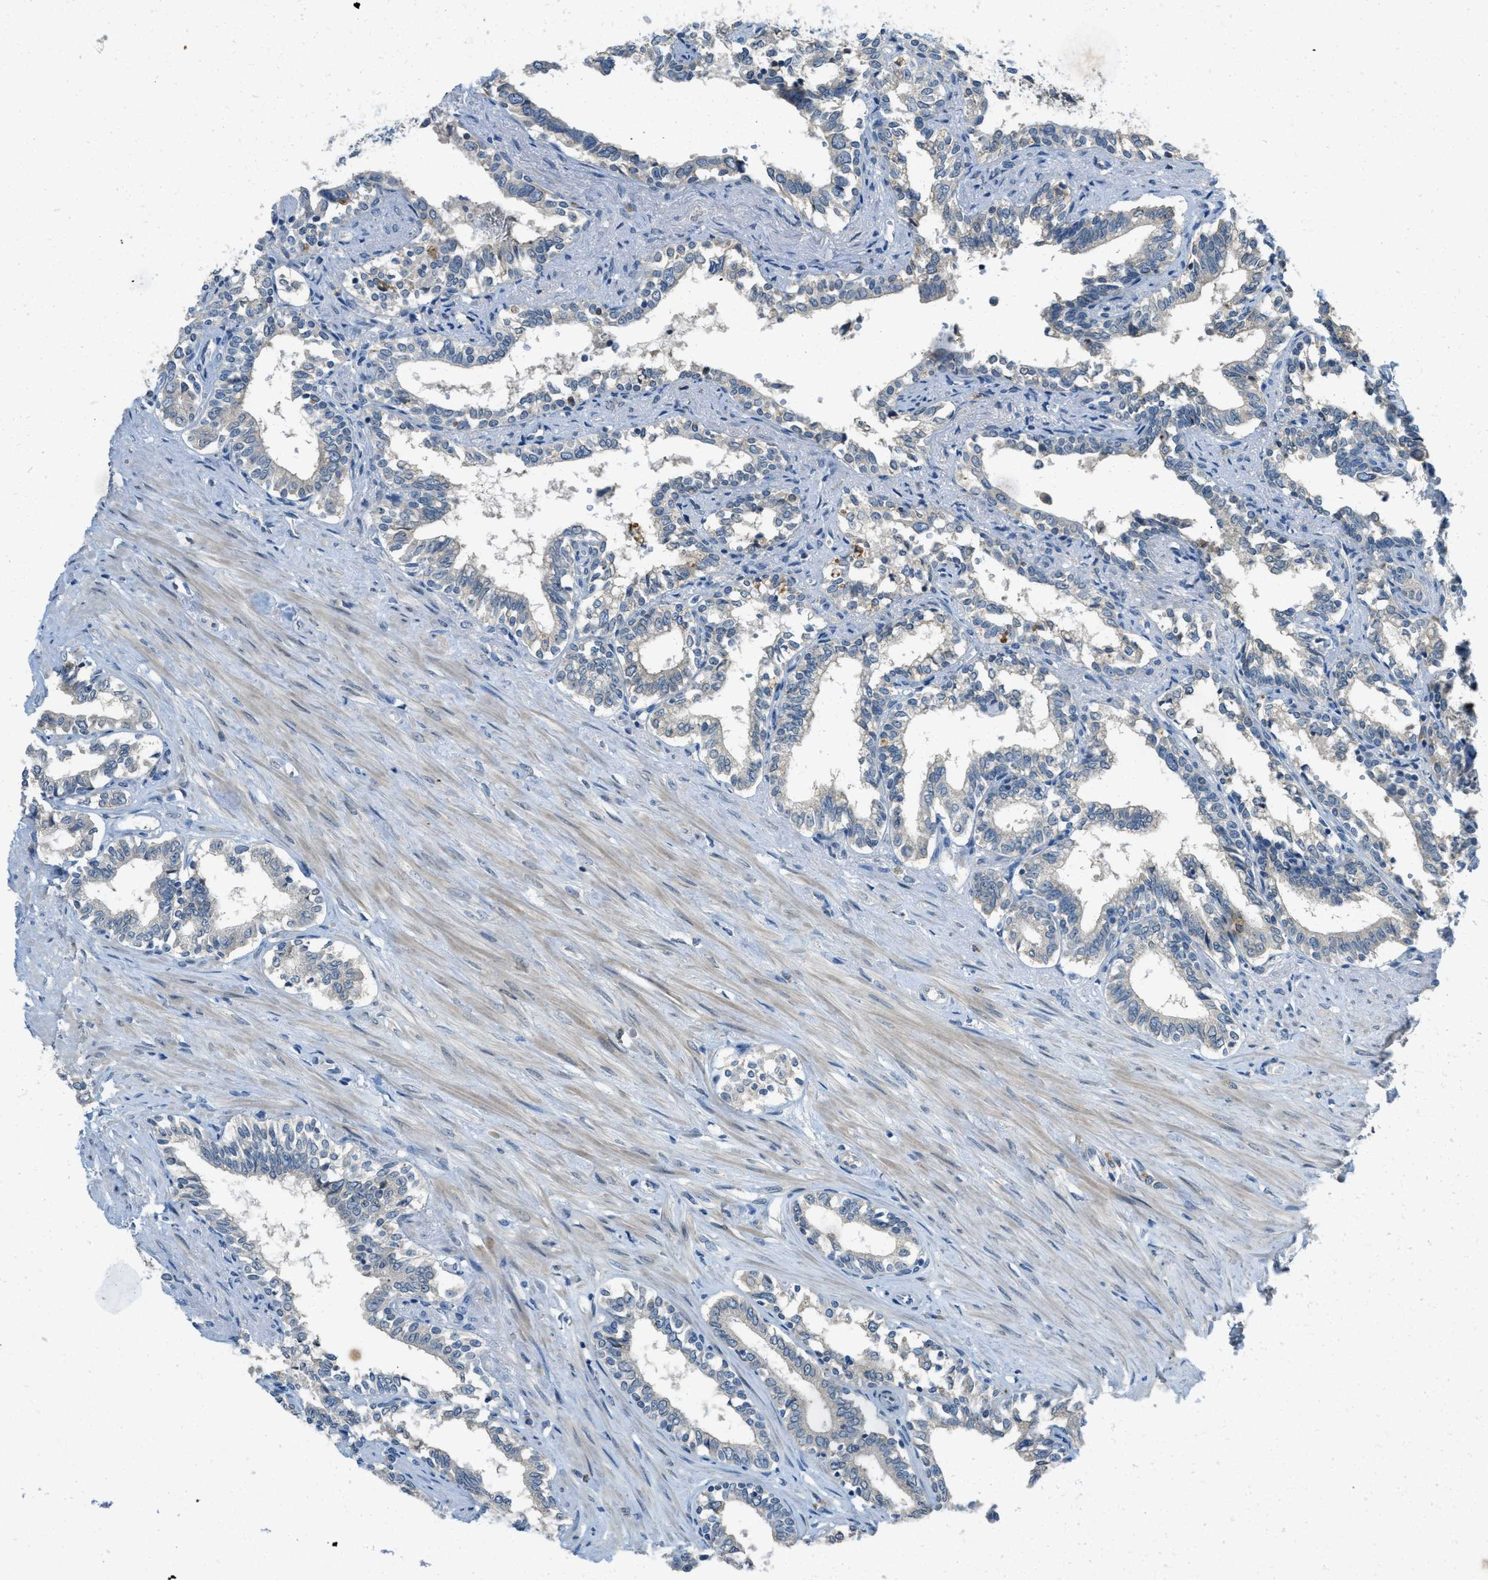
{"staining": {"intensity": "weak", "quantity": "<25%", "location": "cytoplasmic/membranous"}, "tissue": "seminal vesicle", "cell_type": "Glandular cells", "image_type": "normal", "snomed": [{"axis": "morphology", "description": "Normal tissue, NOS"}, {"axis": "morphology", "description": "Adenocarcinoma, High grade"}, {"axis": "topography", "description": "Prostate"}, {"axis": "topography", "description": "Seminal veicle"}], "caption": "High magnification brightfield microscopy of unremarkable seminal vesicle stained with DAB (brown) and counterstained with hematoxylin (blue): glandular cells show no significant expression.", "gene": "MIS18A", "patient": {"sex": "male", "age": 55}}